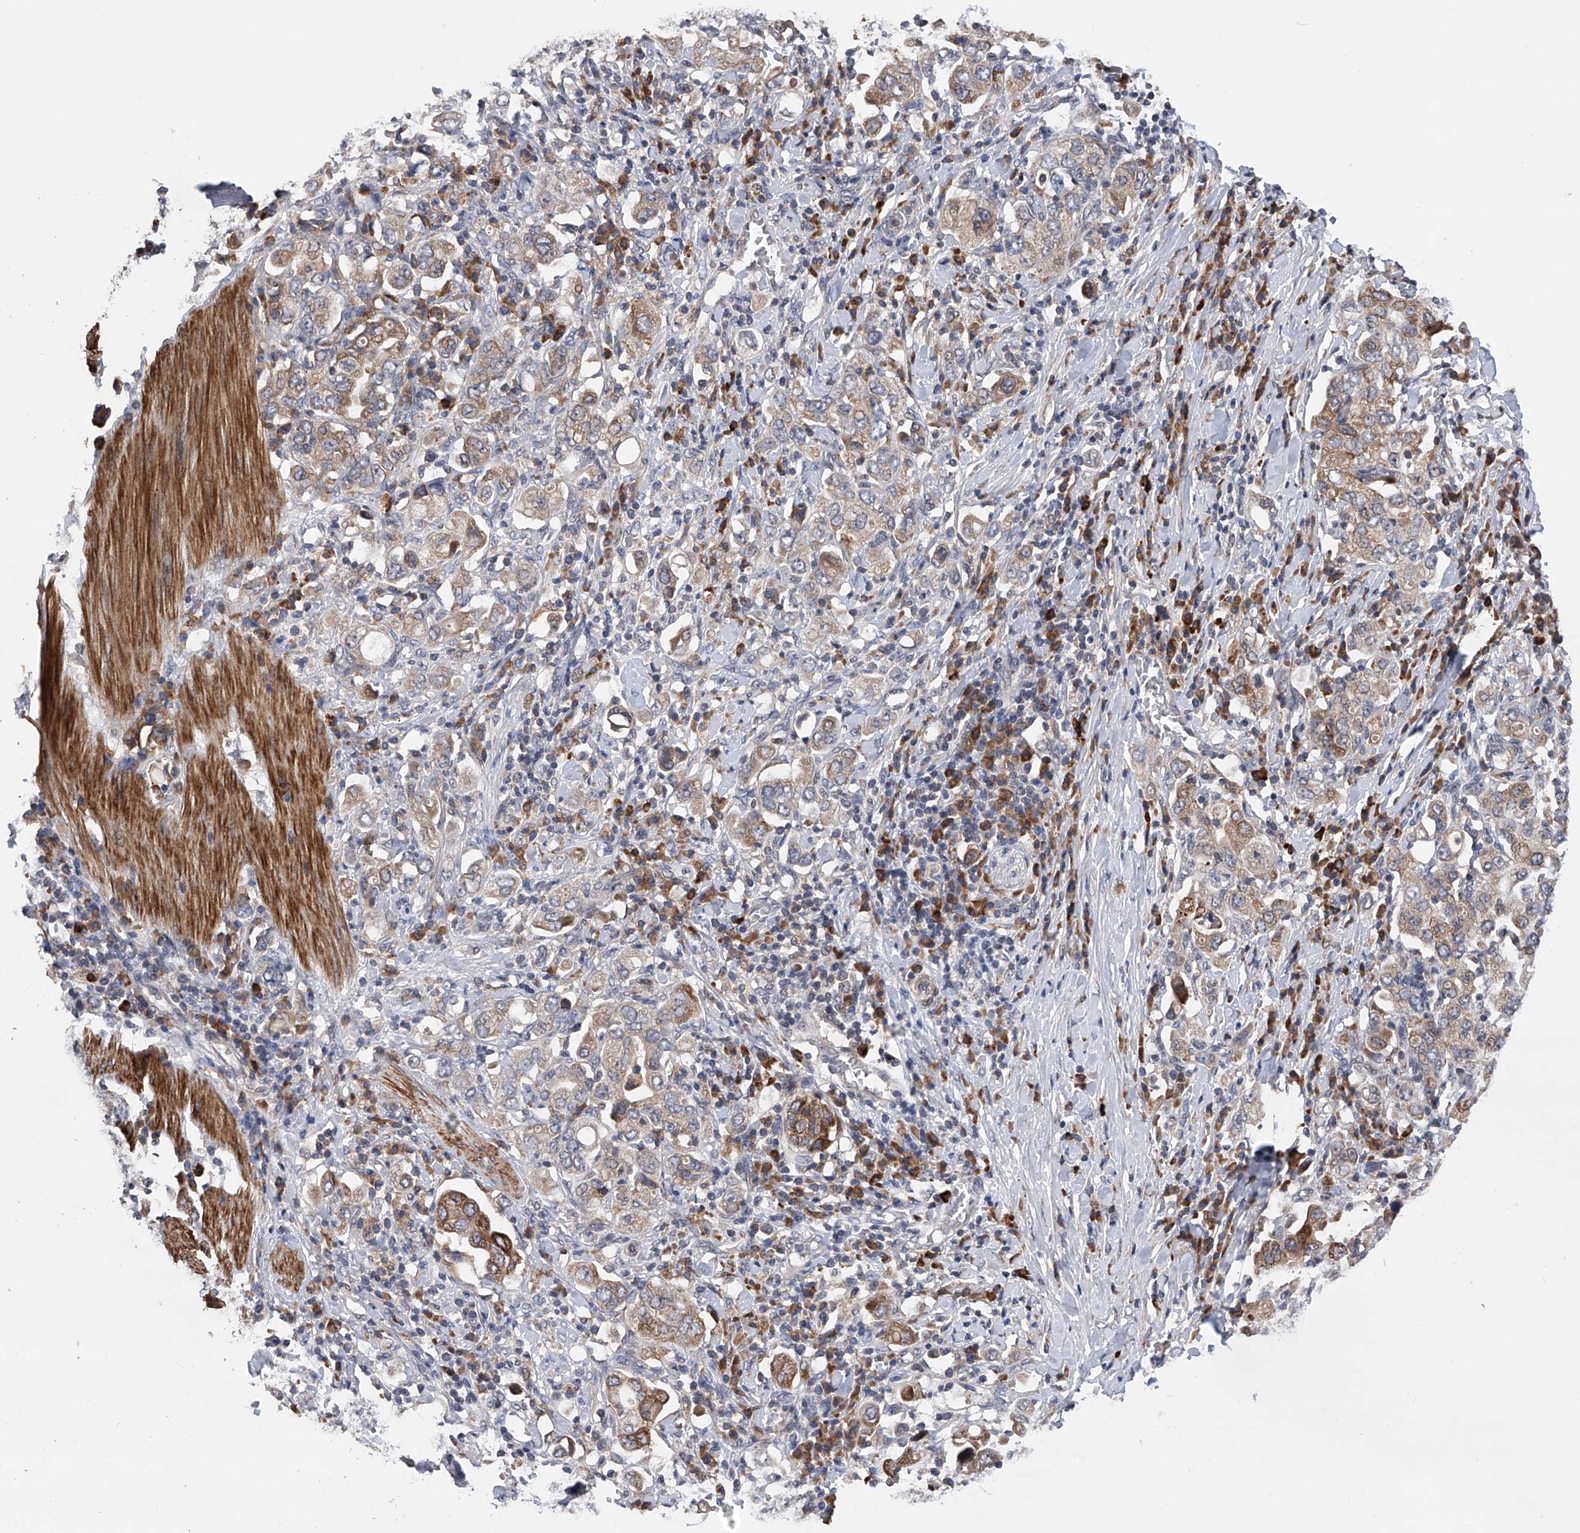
{"staining": {"intensity": "moderate", "quantity": "25%-75%", "location": "cytoplasmic/membranous"}, "tissue": "stomach cancer", "cell_type": "Tumor cells", "image_type": "cancer", "snomed": [{"axis": "morphology", "description": "Adenocarcinoma, NOS"}, {"axis": "topography", "description": "Stomach, upper"}], "caption": "Human stomach cancer (adenocarcinoma) stained with a protein marker shows moderate staining in tumor cells.", "gene": "SPOCK1", "patient": {"sex": "male", "age": 62}}